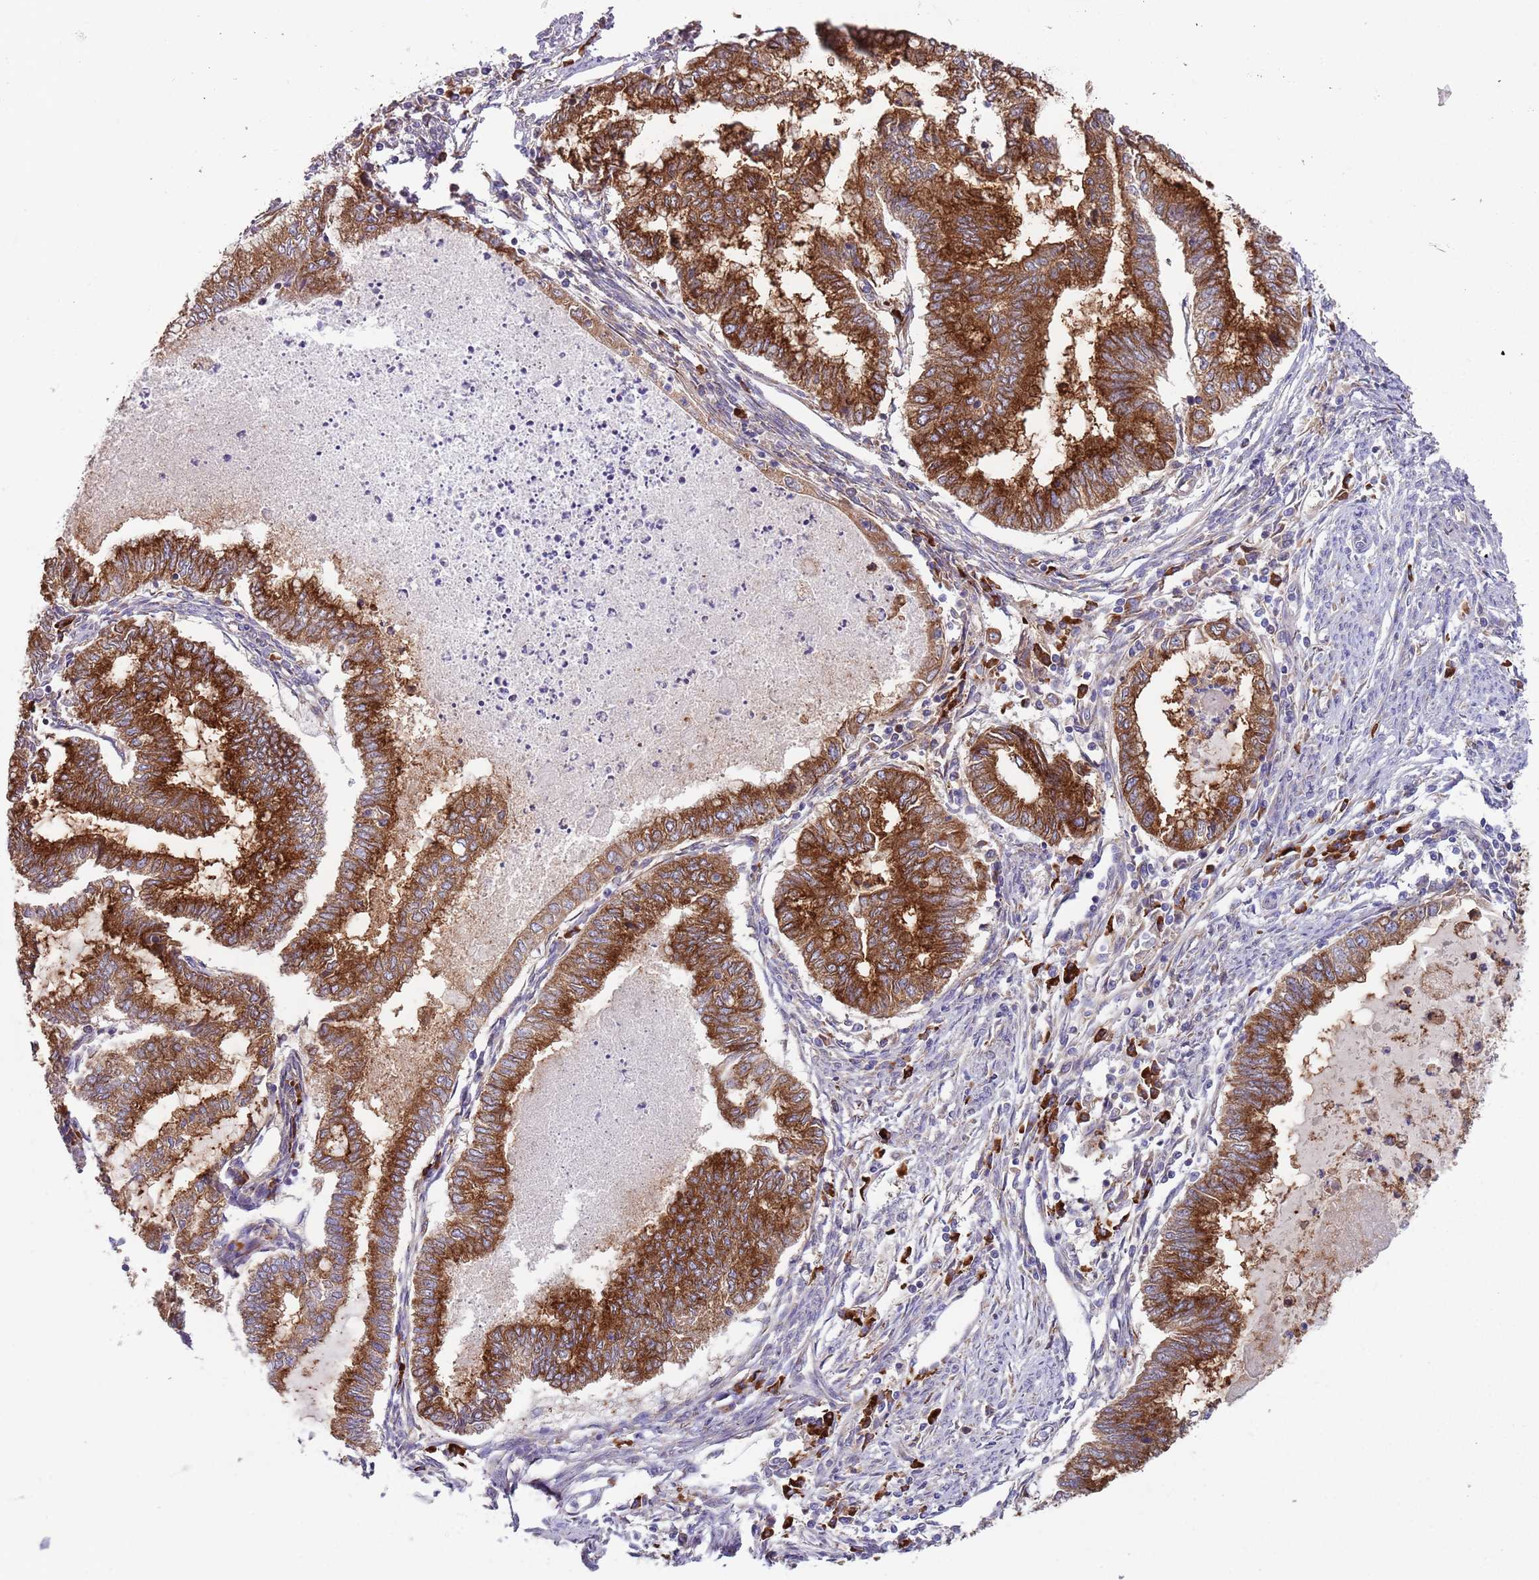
{"staining": {"intensity": "strong", "quantity": ">75%", "location": "cytoplasmic/membranous"}, "tissue": "endometrial cancer", "cell_type": "Tumor cells", "image_type": "cancer", "snomed": [{"axis": "morphology", "description": "Adenocarcinoma, NOS"}, {"axis": "topography", "description": "Endometrium"}], "caption": "DAB immunohistochemical staining of endometrial cancer (adenocarcinoma) displays strong cytoplasmic/membranous protein expression in about >75% of tumor cells.", "gene": "VWCE", "patient": {"sex": "female", "age": 79}}